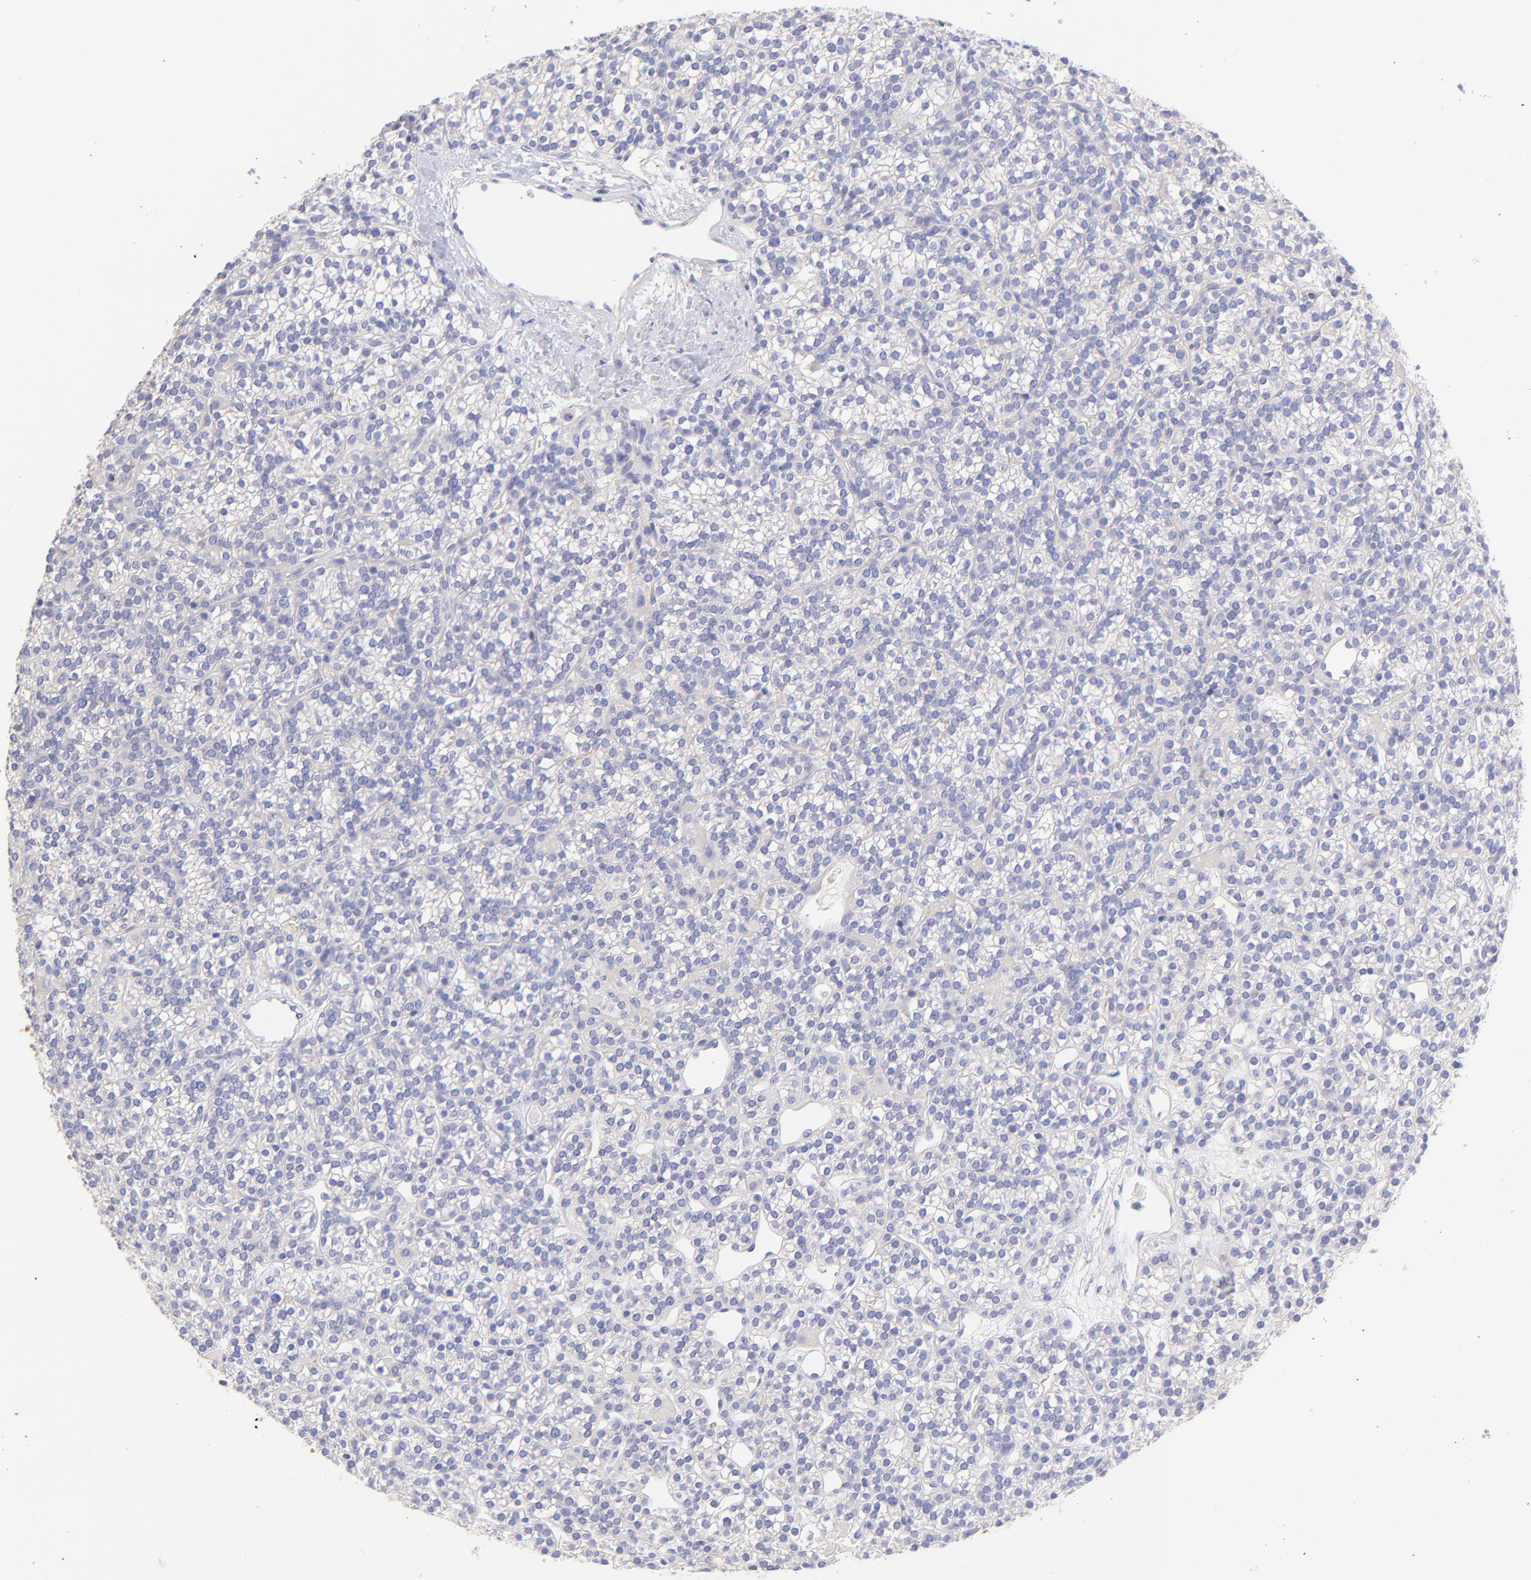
{"staining": {"intensity": "negative", "quantity": "none", "location": "none"}, "tissue": "parathyroid gland", "cell_type": "Glandular cells", "image_type": "normal", "snomed": [{"axis": "morphology", "description": "Normal tissue, NOS"}, {"axis": "topography", "description": "Parathyroid gland"}], "caption": "This image is of unremarkable parathyroid gland stained with immunohistochemistry (IHC) to label a protein in brown with the nuclei are counter-stained blue. There is no expression in glandular cells.", "gene": "FRMPD3", "patient": {"sex": "female", "age": 50}}